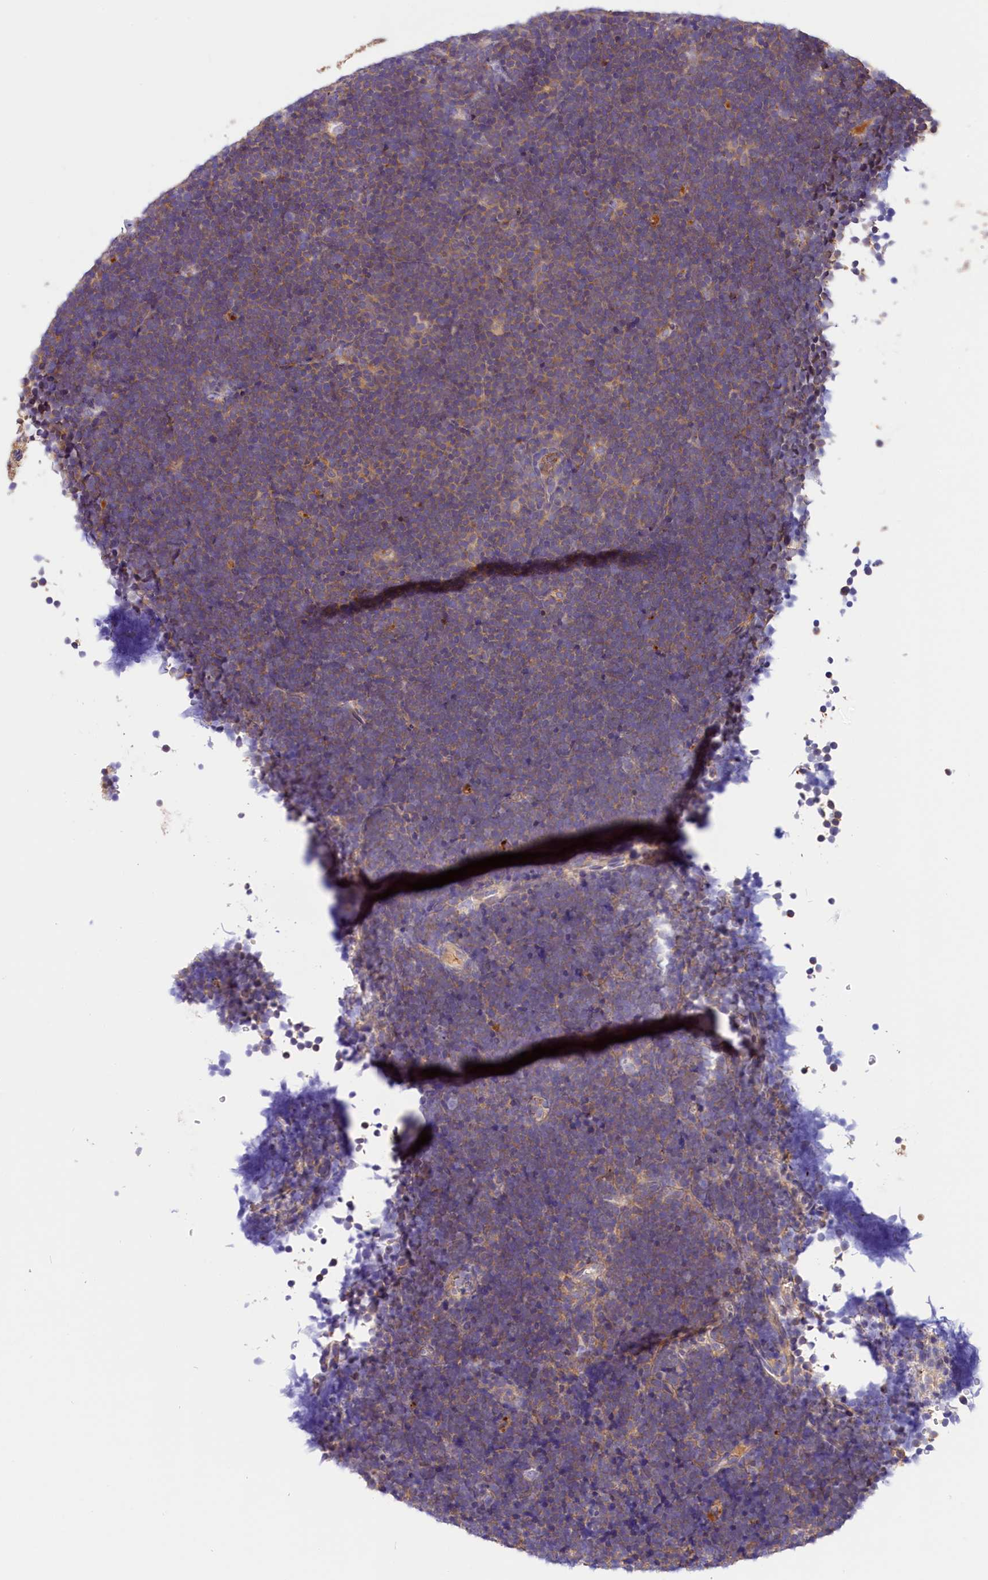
{"staining": {"intensity": "weak", "quantity": "<25%", "location": "cytoplasmic/membranous"}, "tissue": "lymphoma", "cell_type": "Tumor cells", "image_type": "cancer", "snomed": [{"axis": "morphology", "description": "Malignant lymphoma, non-Hodgkin's type, High grade"}, {"axis": "topography", "description": "Lymph node"}], "caption": "Tumor cells are negative for protein expression in human high-grade malignant lymphoma, non-Hodgkin's type. The staining is performed using DAB brown chromogen with nuclei counter-stained in using hematoxylin.", "gene": "ARMC6", "patient": {"sex": "male", "age": 13}}